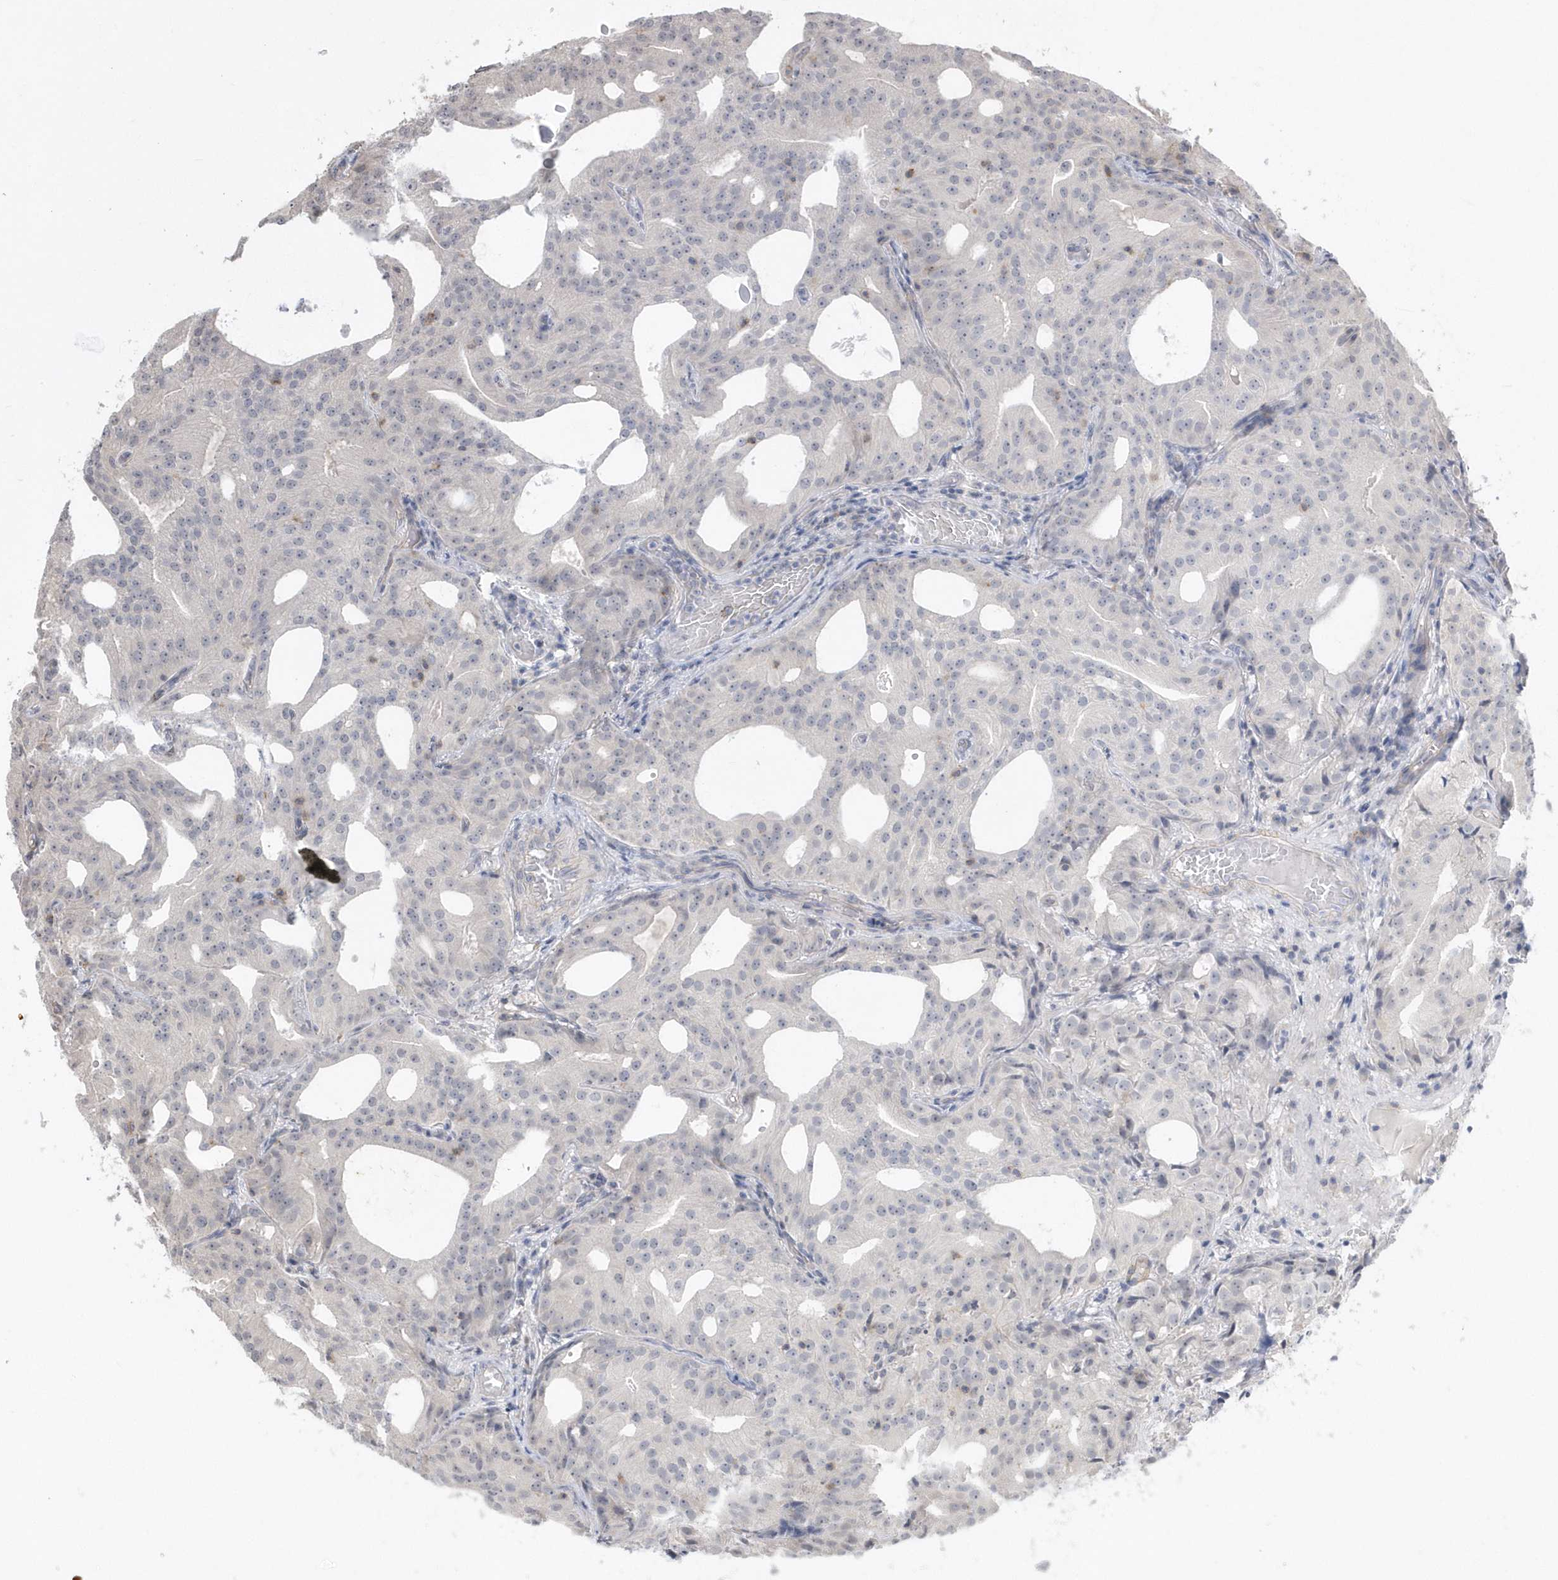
{"staining": {"intensity": "negative", "quantity": "none", "location": "none"}, "tissue": "prostate cancer", "cell_type": "Tumor cells", "image_type": "cancer", "snomed": [{"axis": "morphology", "description": "Adenocarcinoma, Medium grade"}, {"axis": "topography", "description": "Prostate"}], "caption": "Histopathology image shows no protein positivity in tumor cells of prostate cancer (medium-grade adenocarcinoma) tissue.", "gene": "CRIP3", "patient": {"sex": "male", "age": 88}}